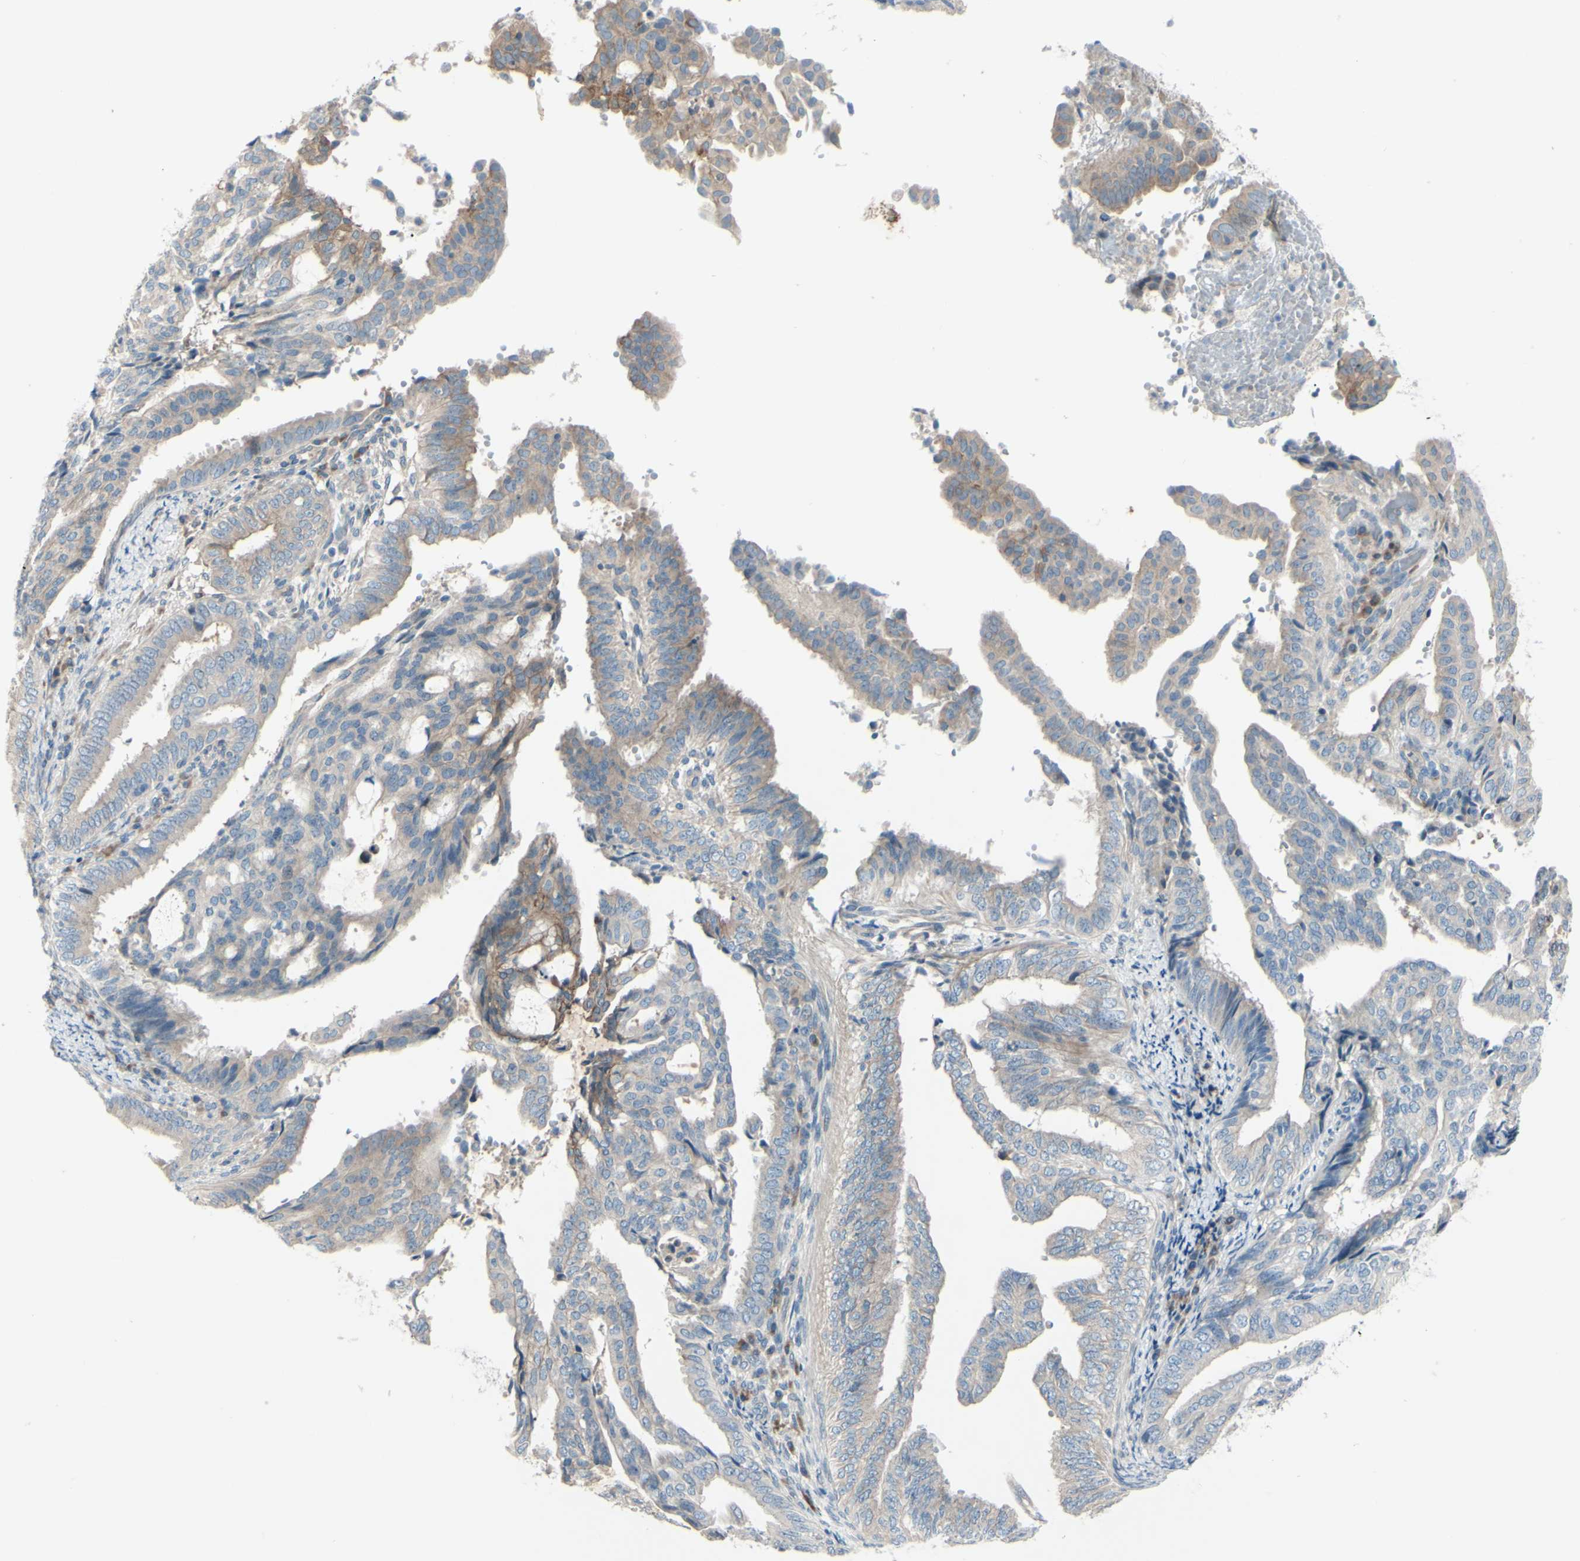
{"staining": {"intensity": "moderate", "quantity": "25%-75%", "location": "cytoplasmic/membranous"}, "tissue": "endometrial cancer", "cell_type": "Tumor cells", "image_type": "cancer", "snomed": [{"axis": "morphology", "description": "Adenocarcinoma, NOS"}, {"axis": "topography", "description": "Endometrium"}], "caption": "About 25%-75% of tumor cells in human endometrial adenocarcinoma show moderate cytoplasmic/membranous protein expression as visualized by brown immunohistochemical staining.", "gene": "LRRK1", "patient": {"sex": "female", "age": 58}}